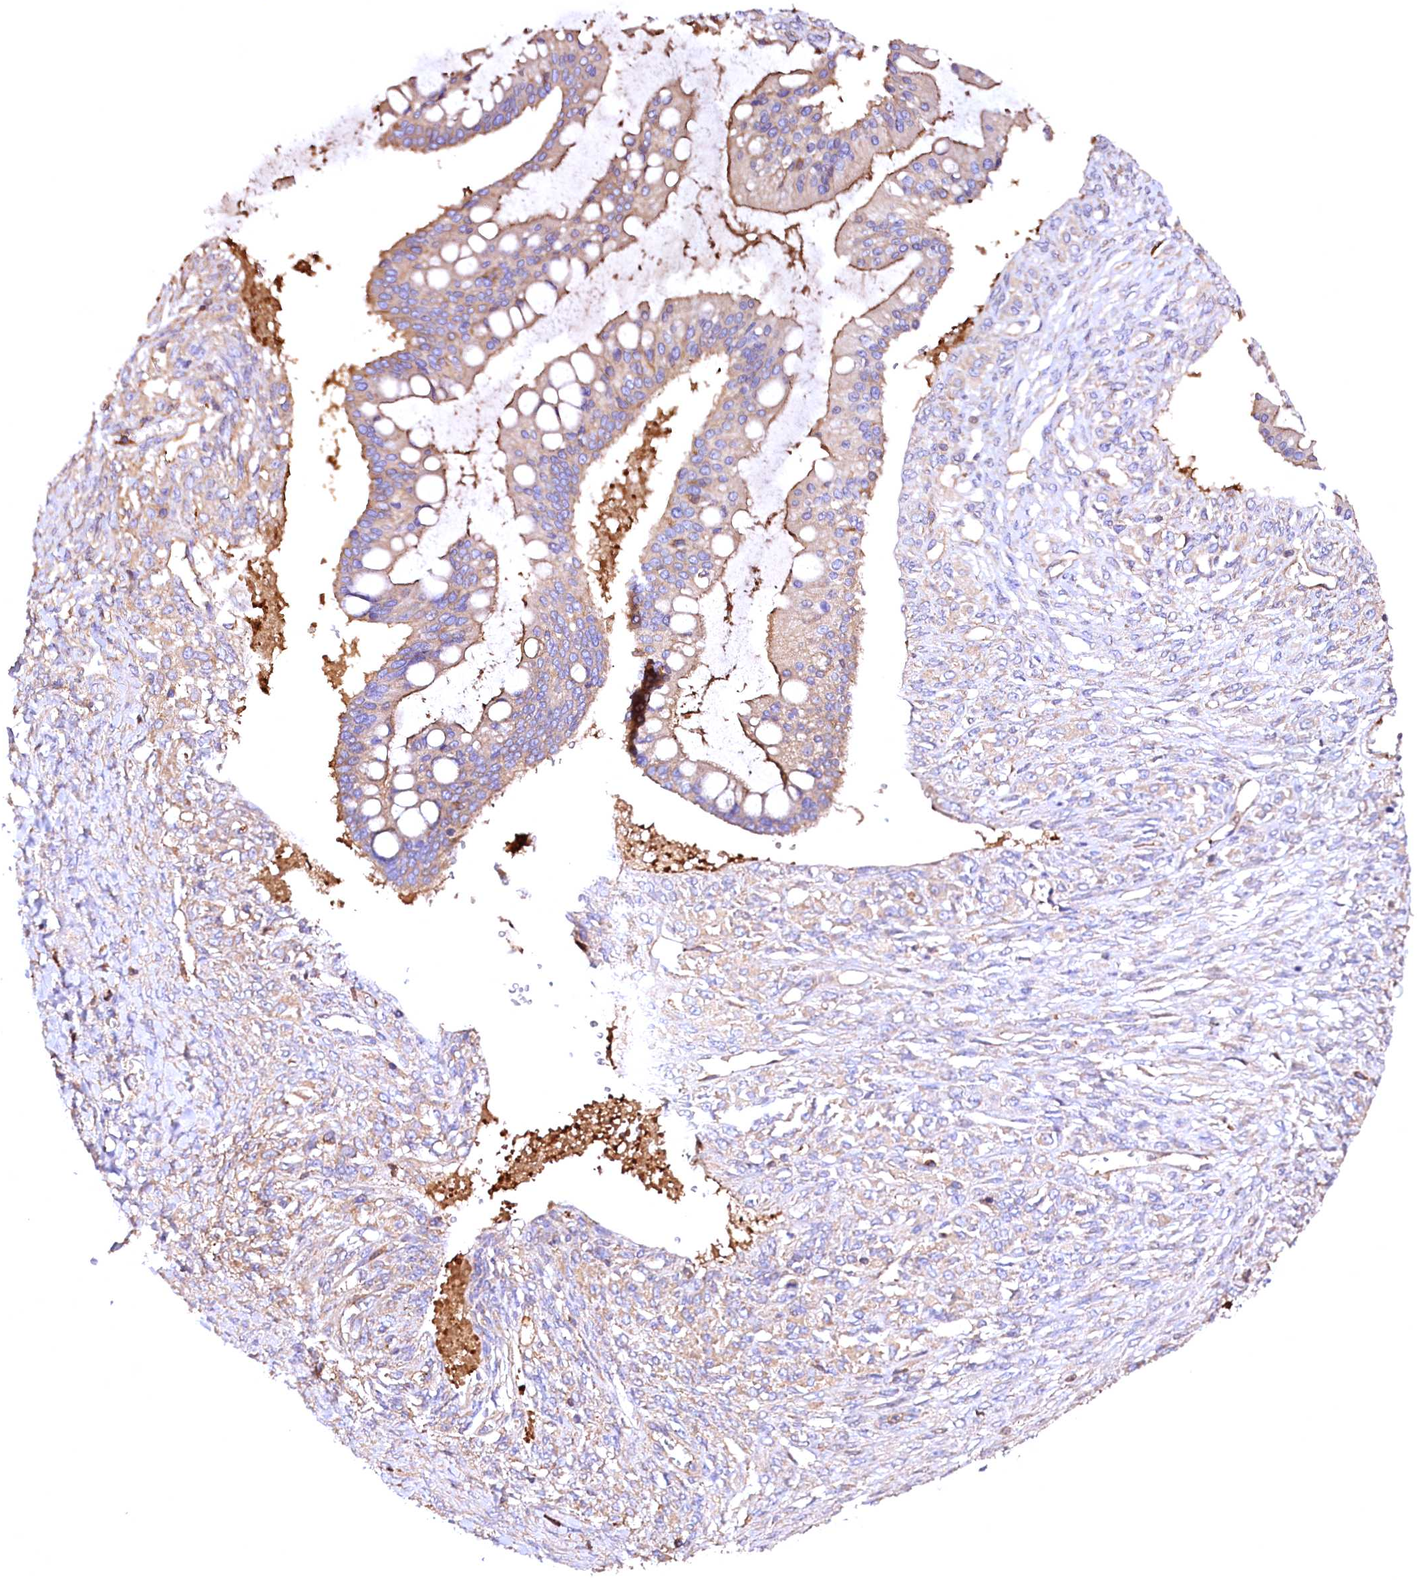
{"staining": {"intensity": "moderate", "quantity": "<25%", "location": "cytoplasmic/membranous"}, "tissue": "ovarian cancer", "cell_type": "Tumor cells", "image_type": "cancer", "snomed": [{"axis": "morphology", "description": "Cystadenocarcinoma, mucinous, NOS"}, {"axis": "topography", "description": "Ovary"}], "caption": "Protein expression by immunohistochemistry (IHC) exhibits moderate cytoplasmic/membranous positivity in about <25% of tumor cells in mucinous cystadenocarcinoma (ovarian).", "gene": "RARS2", "patient": {"sex": "female", "age": 73}}